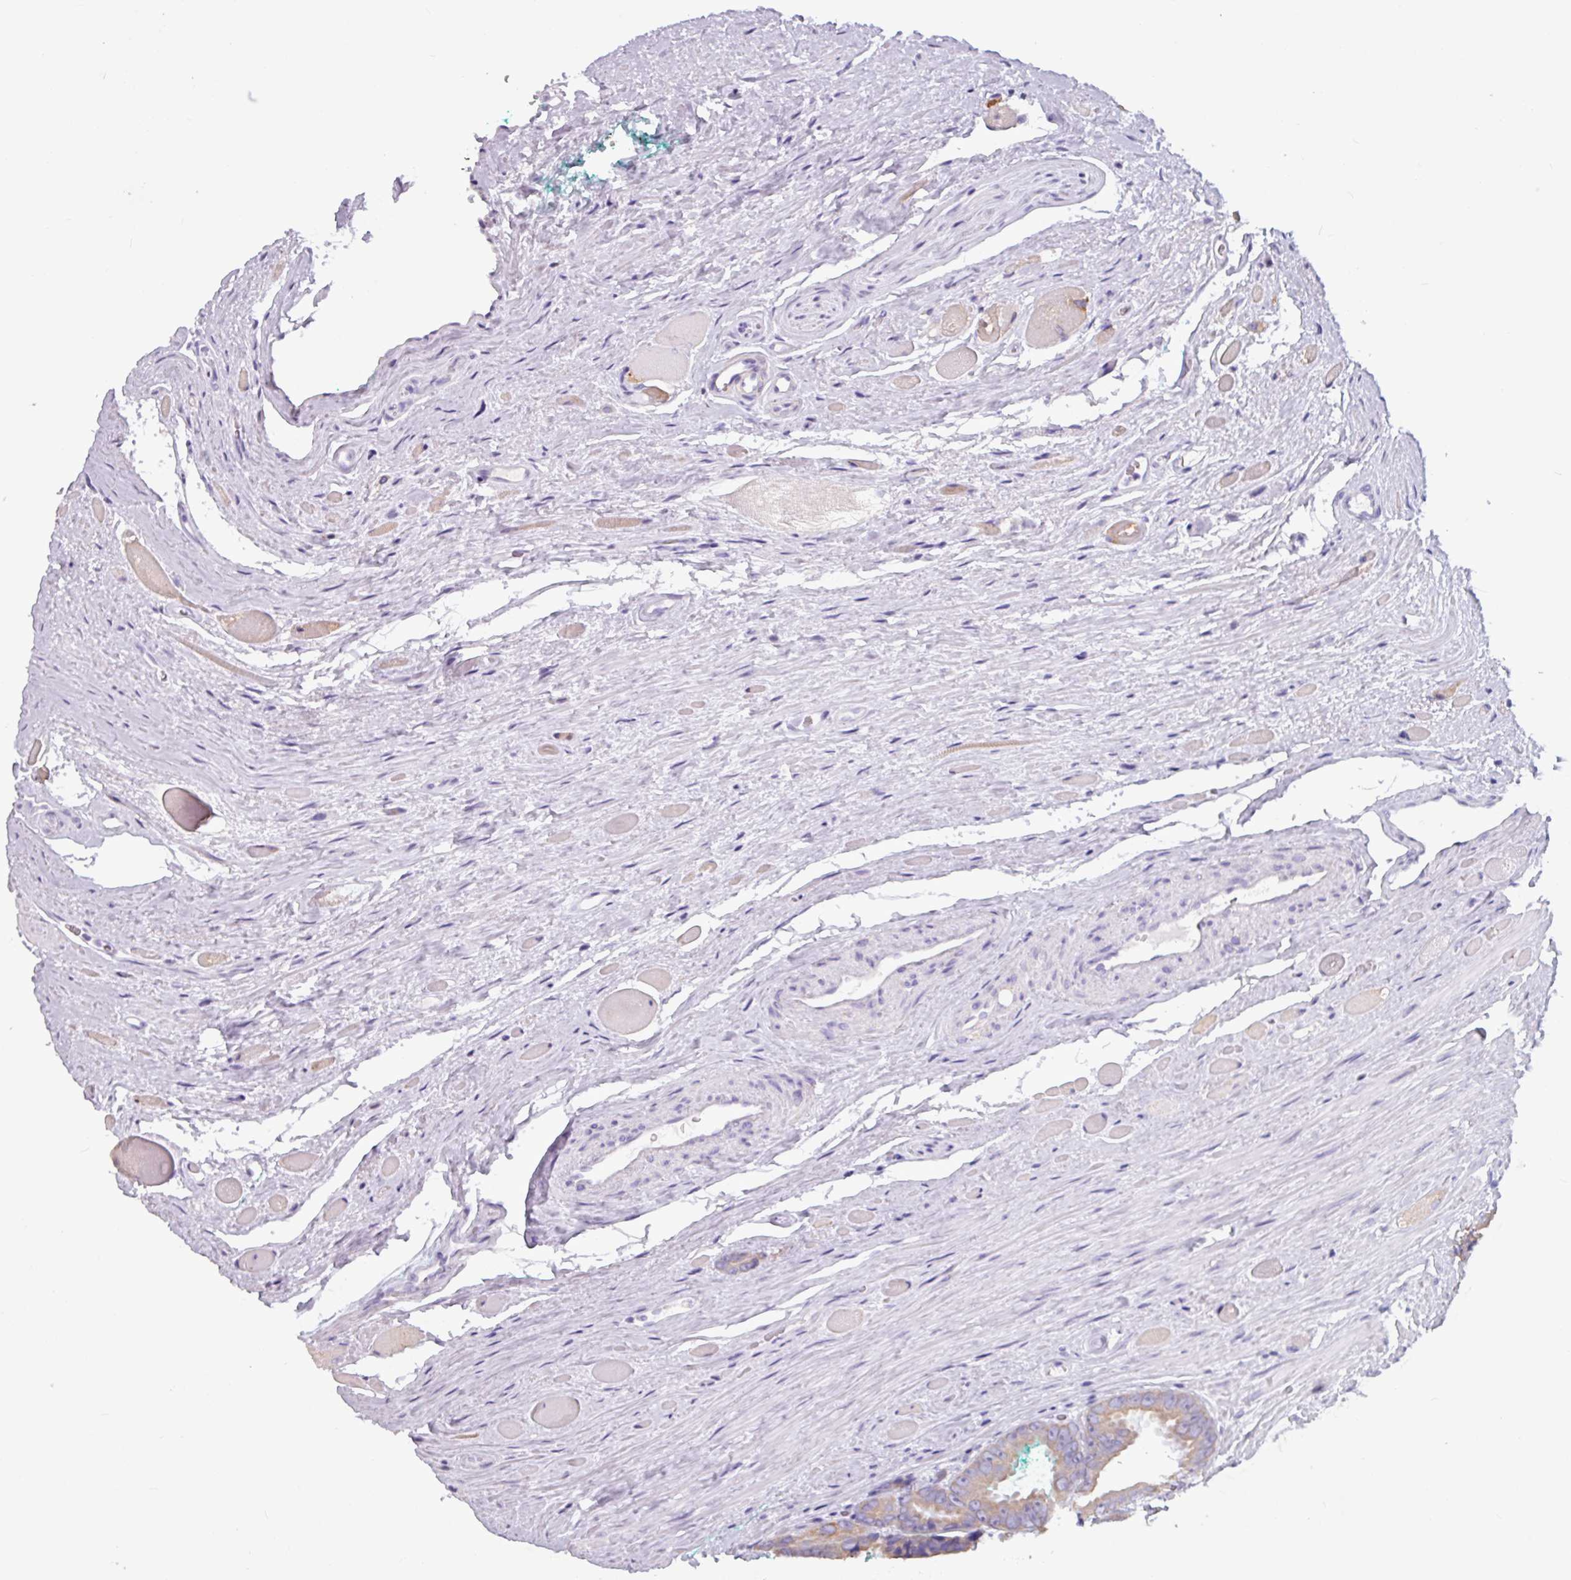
{"staining": {"intensity": "weak", "quantity": "25%-75%", "location": "cytoplasmic/membranous"}, "tissue": "prostate cancer", "cell_type": "Tumor cells", "image_type": "cancer", "snomed": [{"axis": "morphology", "description": "Adenocarcinoma, High grade"}, {"axis": "topography", "description": "Prostate"}], "caption": "Immunohistochemical staining of human prostate cancer (high-grade adenocarcinoma) reveals low levels of weak cytoplasmic/membranous positivity in approximately 25%-75% of tumor cells. The protein is stained brown, and the nuclei are stained in blue (DAB (3,3'-diaminobenzidine) IHC with brightfield microscopy, high magnification).", "gene": "CAMK1", "patient": {"sex": "male", "age": 72}}